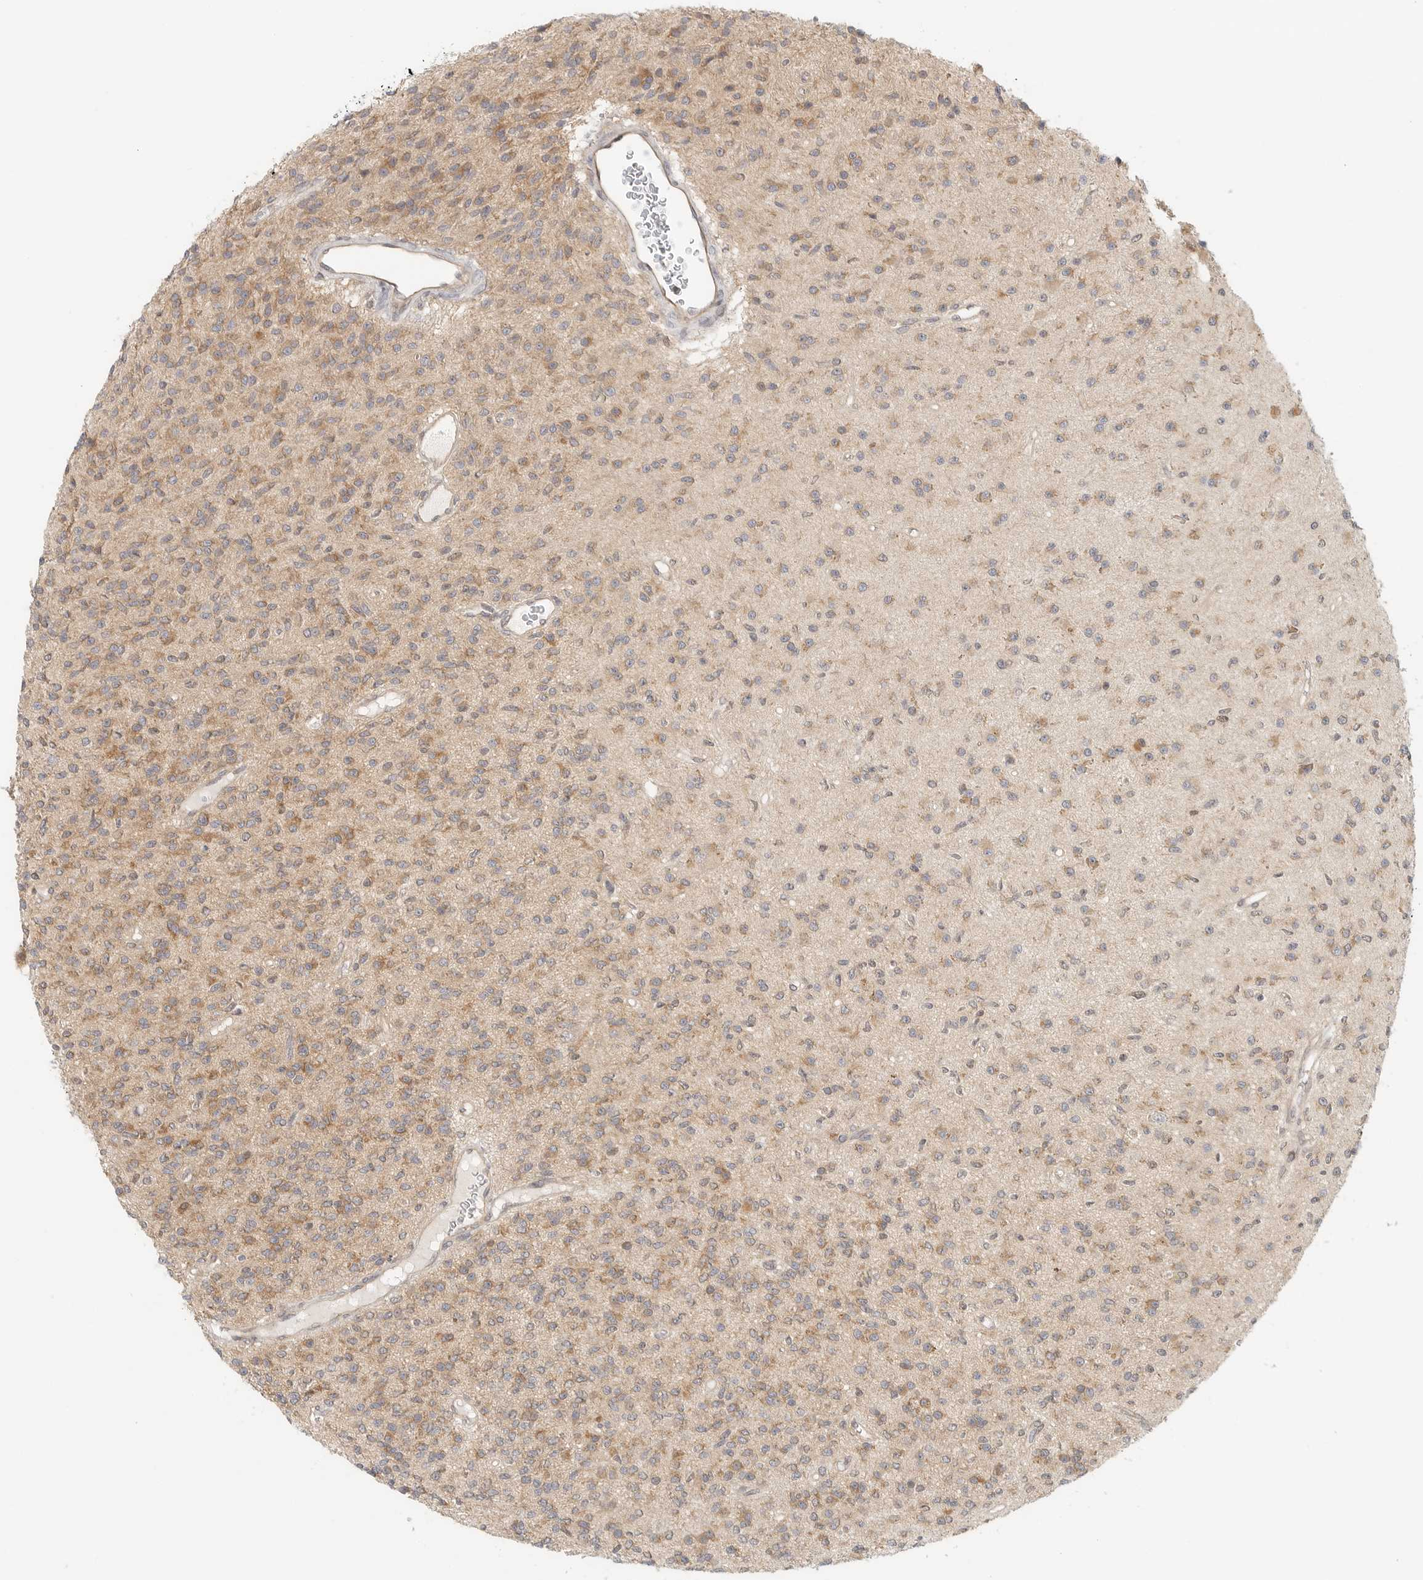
{"staining": {"intensity": "moderate", "quantity": "25%-75%", "location": "cytoplasmic/membranous"}, "tissue": "glioma", "cell_type": "Tumor cells", "image_type": "cancer", "snomed": [{"axis": "morphology", "description": "Glioma, malignant, High grade"}, {"axis": "topography", "description": "Brain"}], "caption": "Immunohistochemistry (IHC) photomicrograph of high-grade glioma (malignant) stained for a protein (brown), which shows medium levels of moderate cytoplasmic/membranous staining in approximately 25%-75% of tumor cells.", "gene": "HDAC6", "patient": {"sex": "male", "age": 34}}